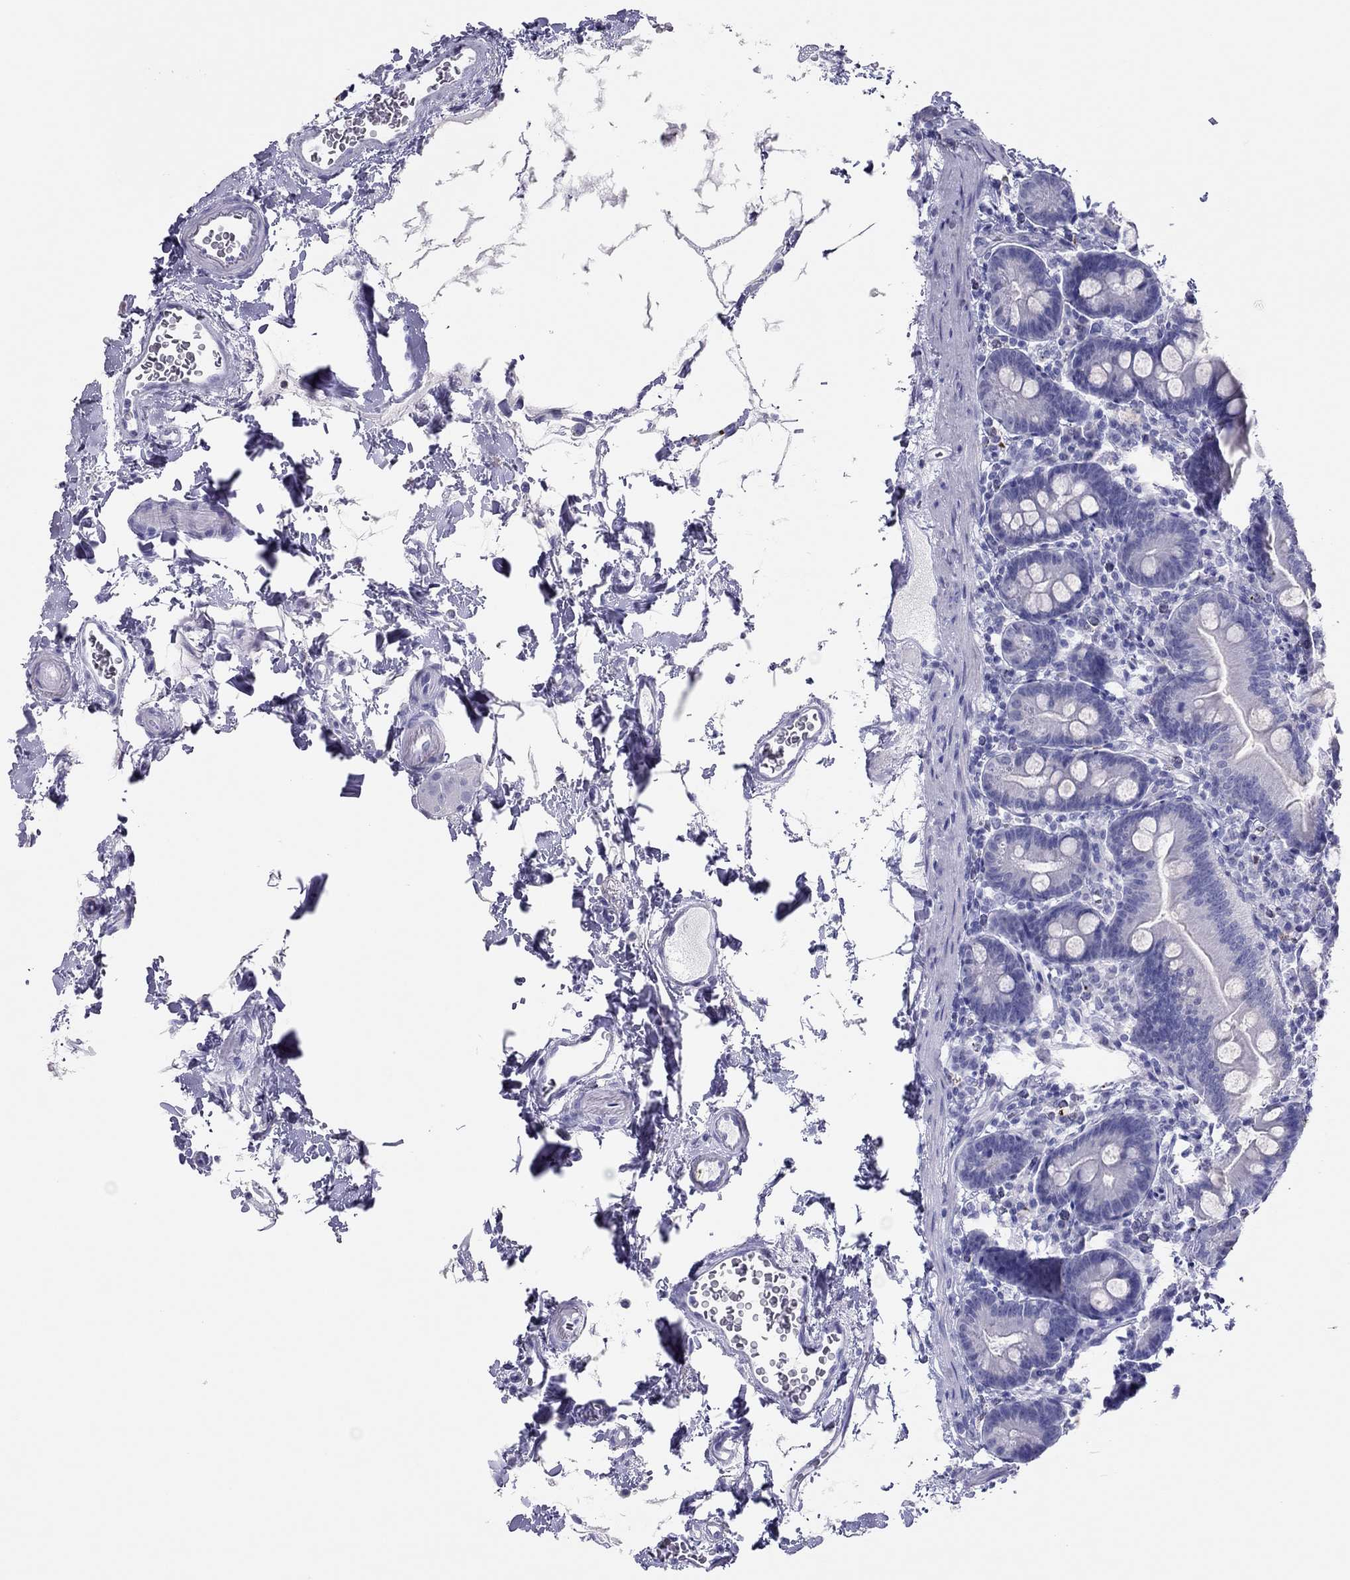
{"staining": {"intensity": "negative", "quantity": "none", "location": "none"}, "tissue": "small intestine", "cell_type": "Glandular cells", "image_type": "normal", "snomed": [{"axis": "morphology", "description": "Normal tissue, NOS"}, {"axis": "topography", "description": "Small intestine"}], "caption": "The histopathology image demonstrates no staining of glandular cells in benign small intestine.", "gene": "TSHB", "patient": {"sex": "female", "age": 44}}